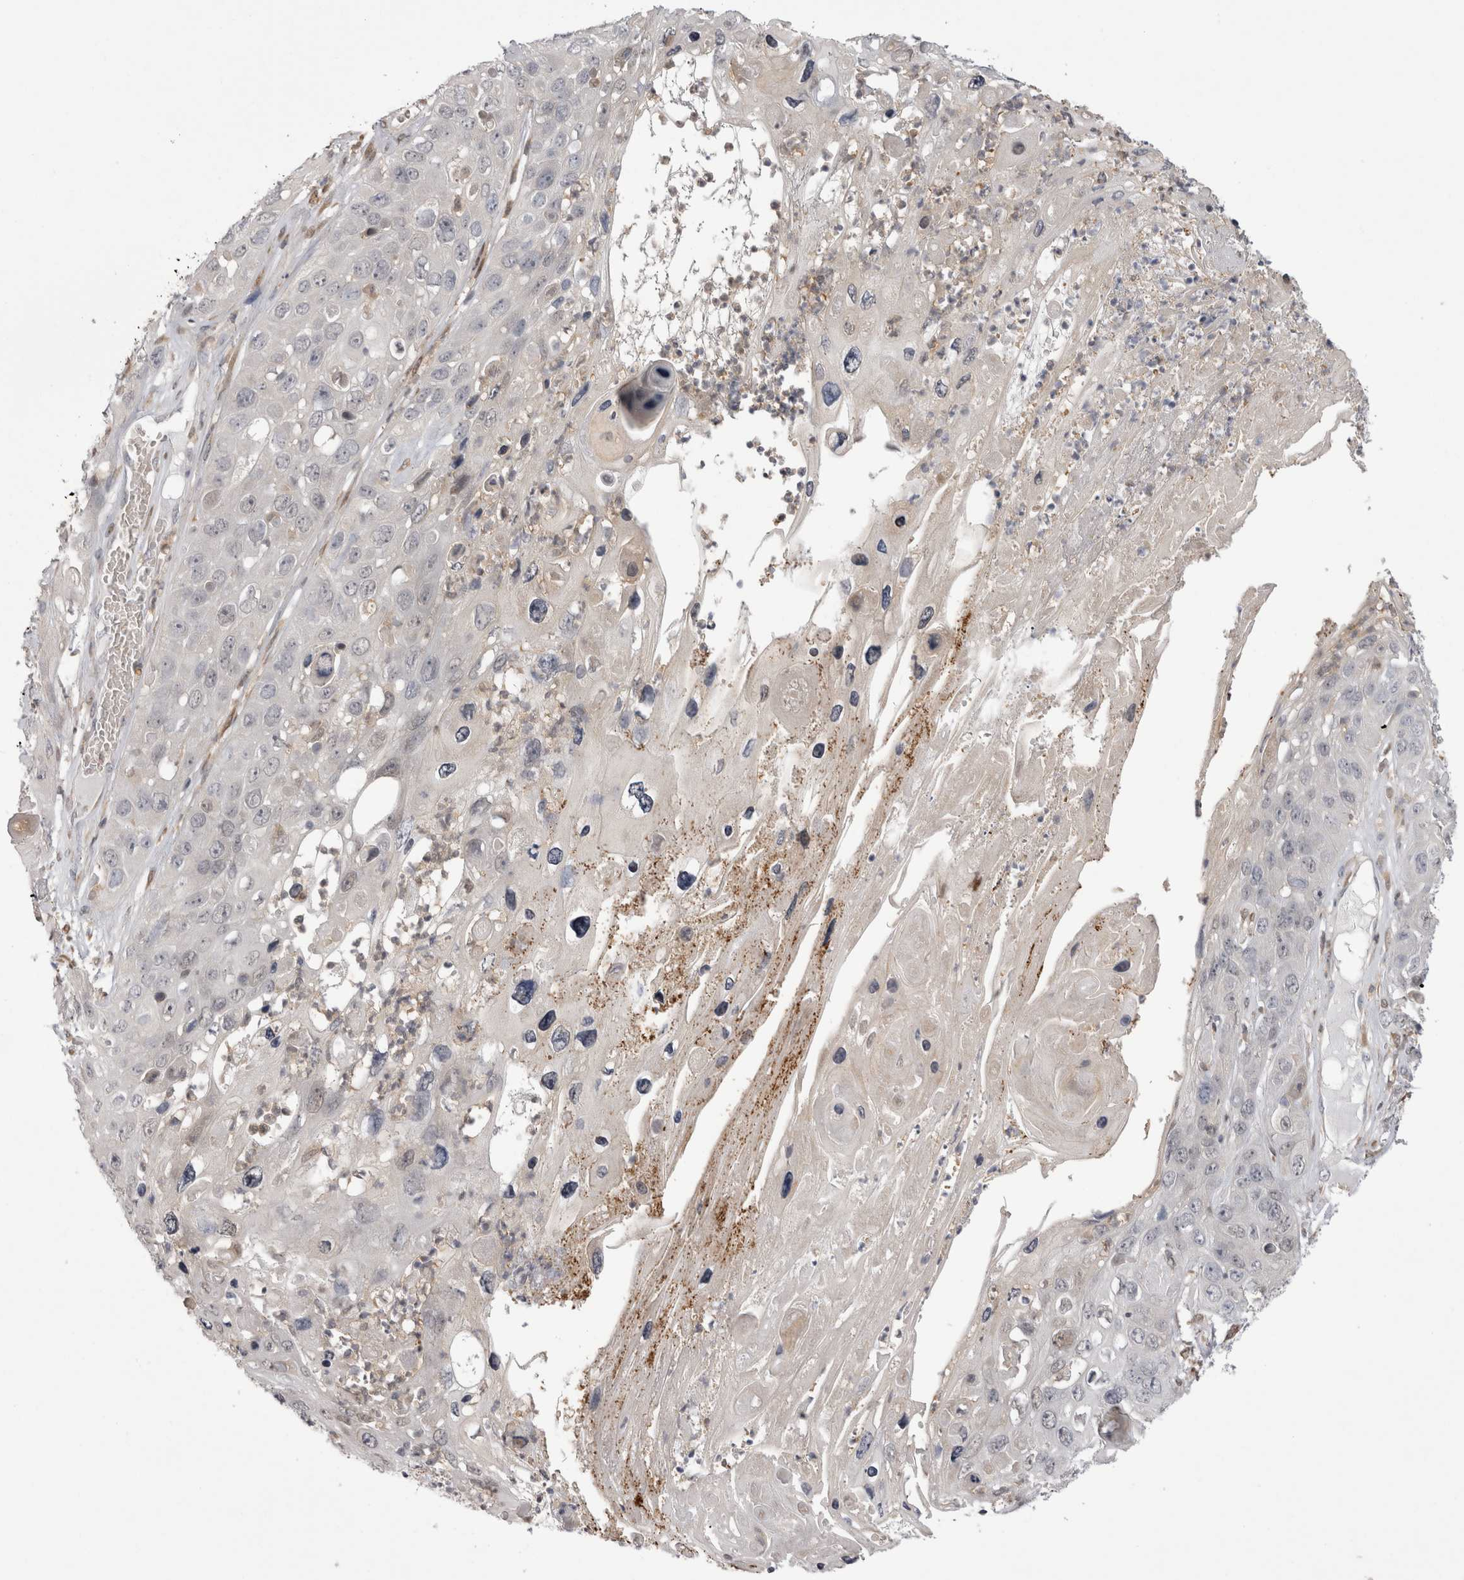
{"staining": {"intensity": "weak", "quantity": "25%-75%", "location": "nuclear"}, "tissue": "skin cancer", "cell_type": "Tumor cells", "image_type": "cancer", "snomed": [{"axis": "morphology", "description": "Squamous cell carcinoma, NOS"}, {"axis": "topography", "description": "Skin"}], "caption": "A high-resolution histopathology image shows immunohistochemistry staining of skin squamous cell carcinoma, which reveals weak nuclear expression in about 25%-75% of tumor cells.", "gene": "CHIC2", "patient": {"sex": "male", "age": 55}}